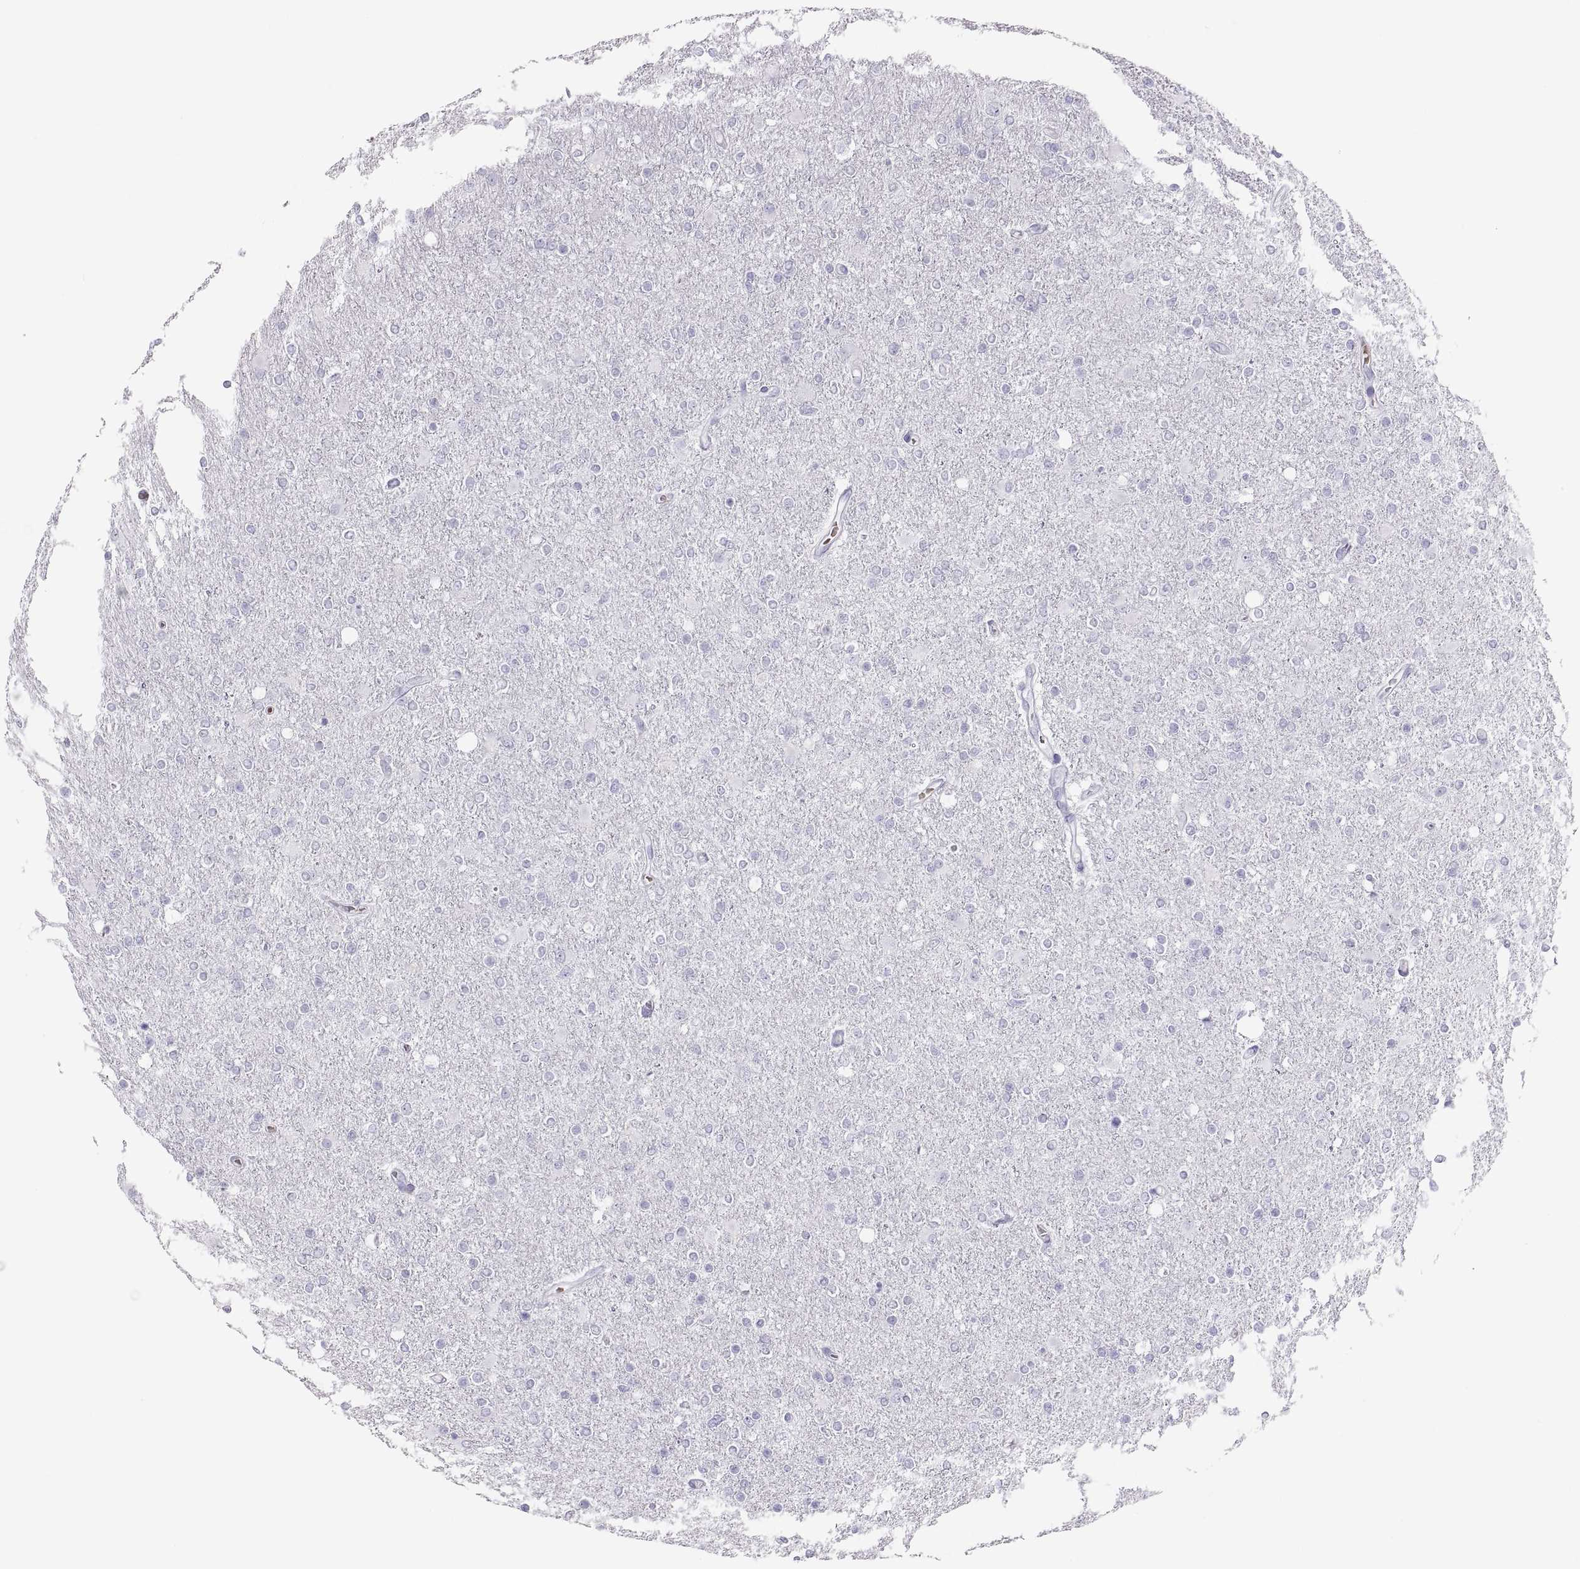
{"staining": {"intensity": "negative", "quantity": "none", "location": "none"}, "tissue": "glioma", "cell_type": "Tumor cells", "image_type": "cancer", "snomed": [{"axis": "morphology", "description": "Glioma, malignant, High grade"}, {"axis": "topography", "description": "Cerebral cortex"}], "caption": "There is no significant expression in tumor cells of glioma.", "gene": "SEMG1", "patient": {"sex": "male", "age": 70}}